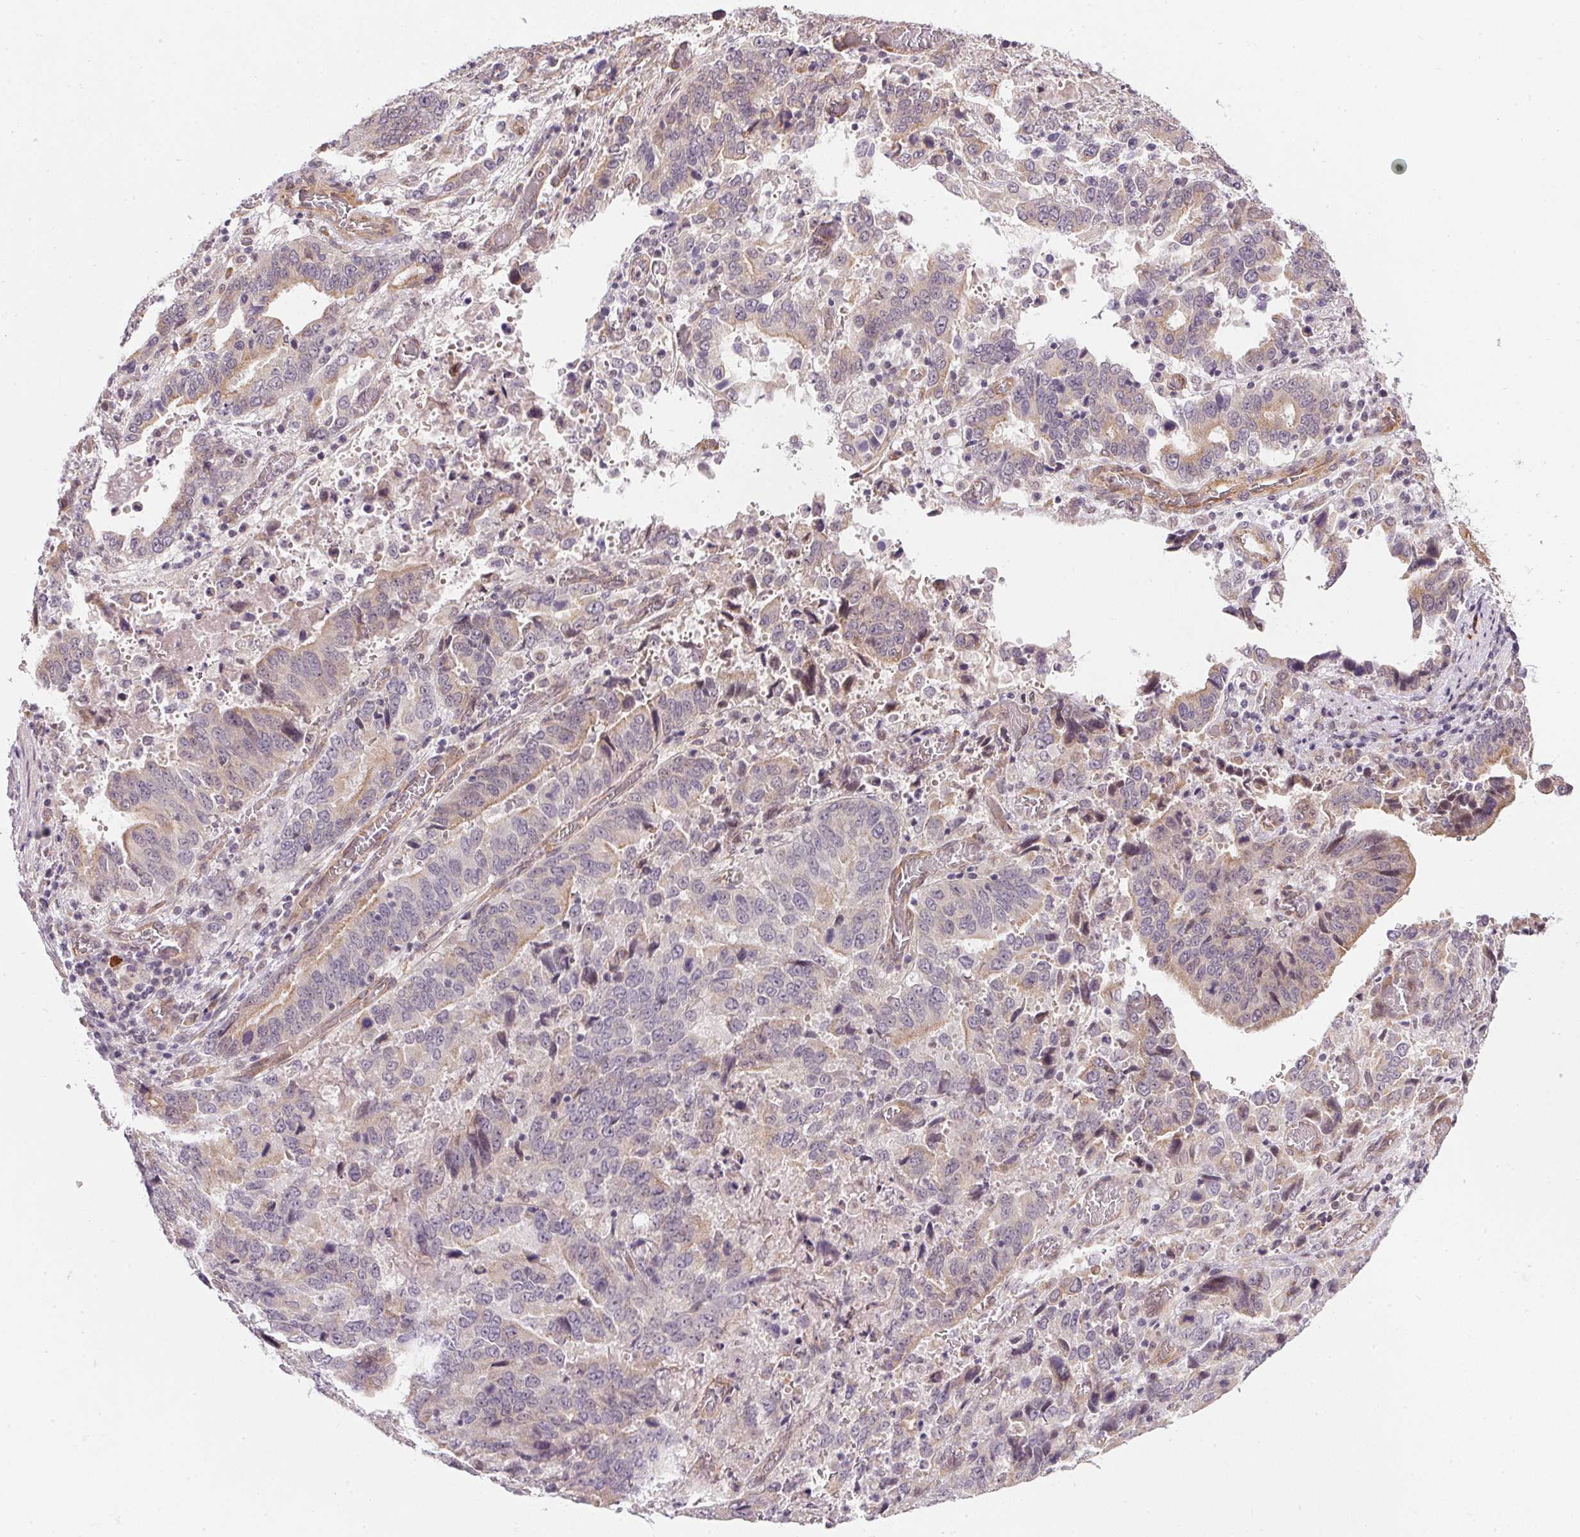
{"staining": {"intensity": "negative", "quantity": "none", "location": "none"}, "tissue": "stomach cancer", "cell_type": "Tumor cells", "image_type": "cancer", "snomed": [{"axis": "morphology", "description": "Adenocarcinoma, NOS"}, {"axis": "topography", "description": "Stomach, upper"}], "caption": "DAB immunohistochemical staining of human stomach cancer (adenocarcinoma) exhibits no significant positivity in tumor cells.", "gene": "CFAP92", "patient": {"sex": "male", "age": 74}}